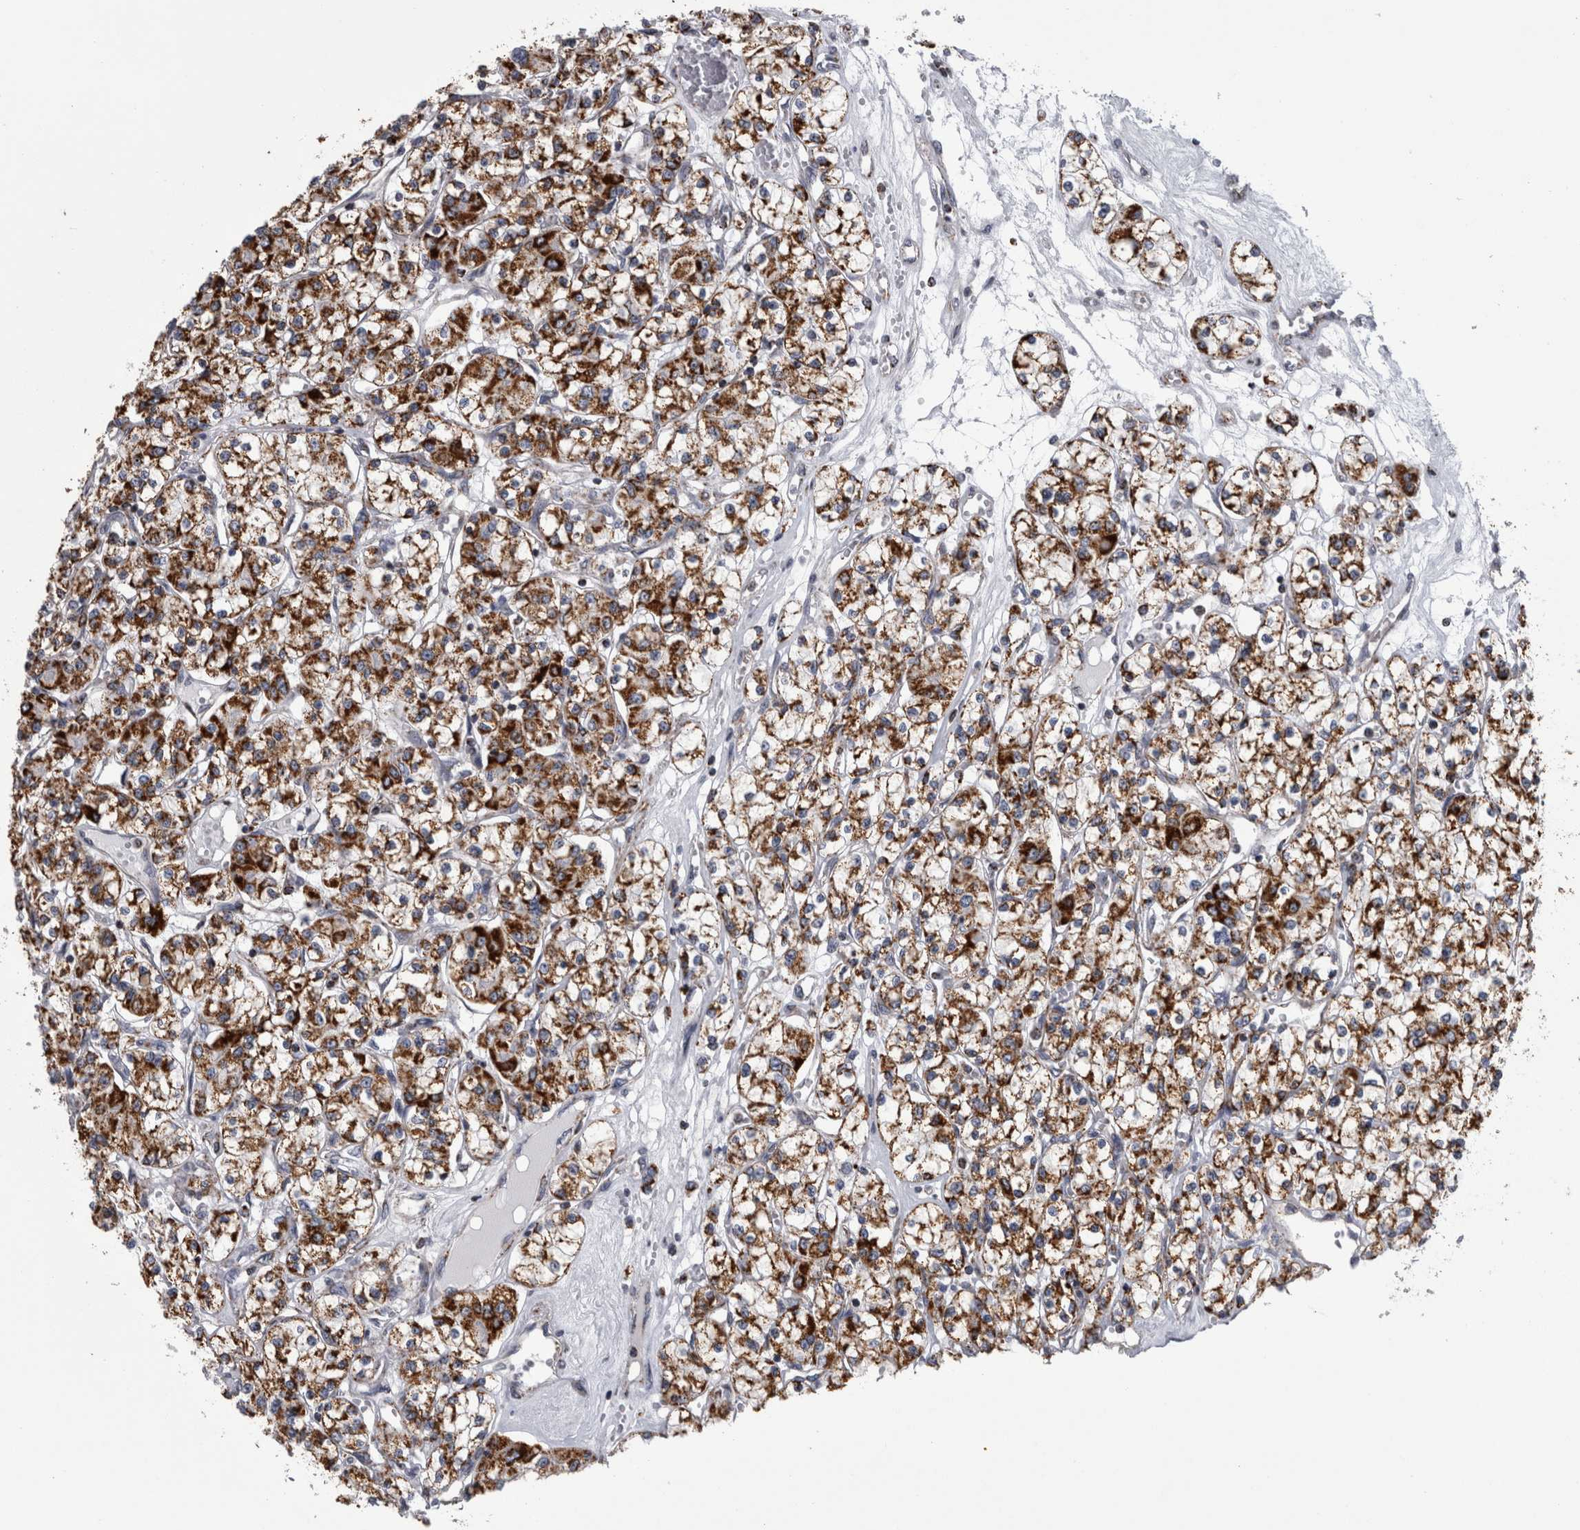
{"staining": {"intensity": "strong", "quantity": ">75%", "location": "cytoplasmic/membranous"}, "tissue": "renal cancer", "cell_type": "Tumor cells", "image_type": "cancer", "snomed": [{"axis": "morphology", "description": "Adenocarcinoma, NOS"}, {"axis": "topography", "description": "Kidney"}], "caption": "Protein analysis of renal cancer (adenocarcinoma) tissue exhibits strong cytoplasmic/membranous expression in about >75% of tumor cells.", "gene": "MDH2", "patient": {"sex": "female", "age": 59}}